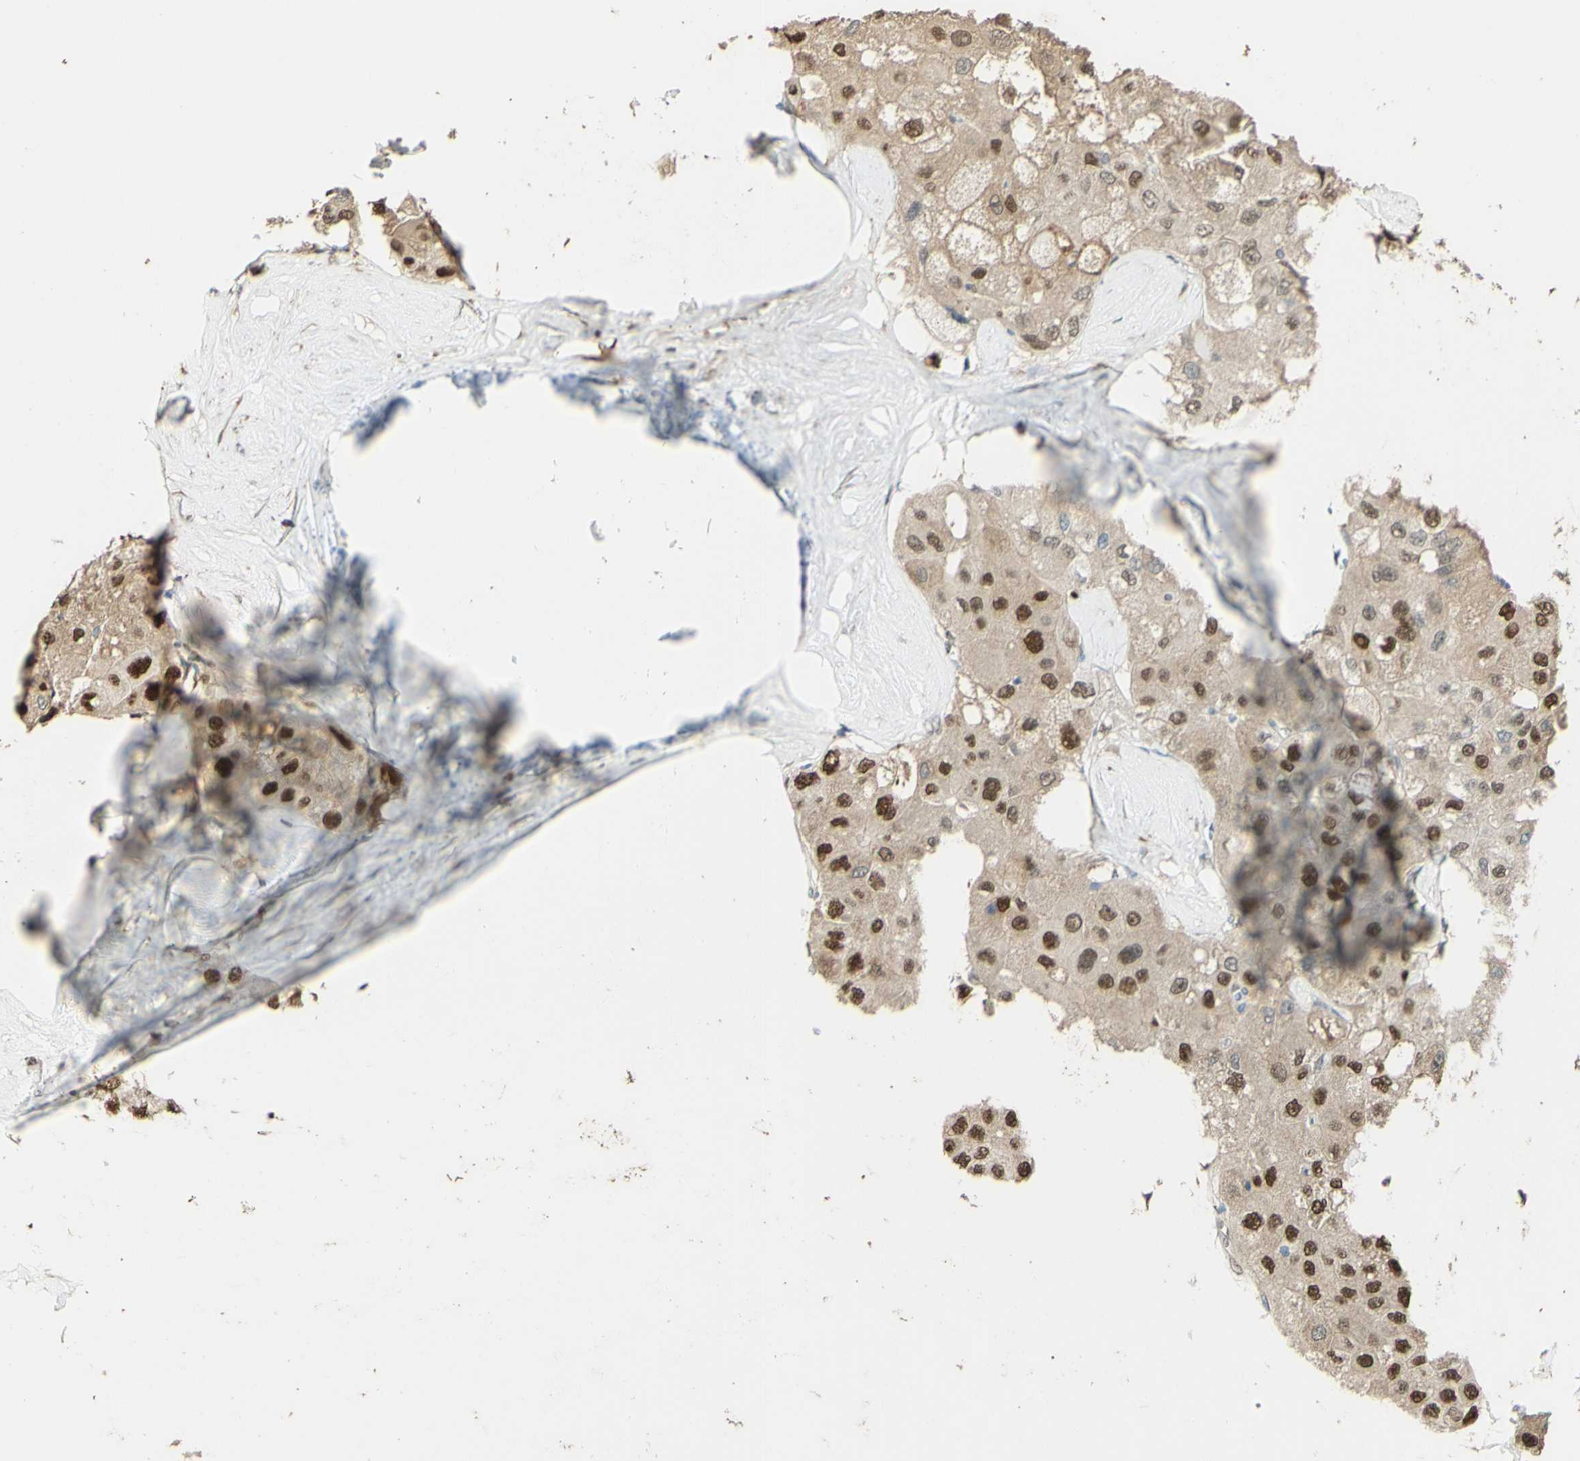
{"staining": {"intensity": "strong", "quantity": ">75%", "location": "cytoplasmic/membranous,nuclear"}, "tissue": "liver cancer", "cell_type": "Tumor cells", "image_type": "cancer", "snomed": [{"axis": "morphology", "description": "Carcinoma, Hepatocellular, NOS"}, {"axis": "topography", "description": "Liver"}], "caption": "Immunohistochemical staining of human liver cancer (hepatocellular carcinoma) exhibits high levels of strong cytoplasmic/membranous and nuclear protein positivity in approximately >75% of tumor cells.", "gene": "MAP3K4", "patient": {"sex": "male", "age": 80}}